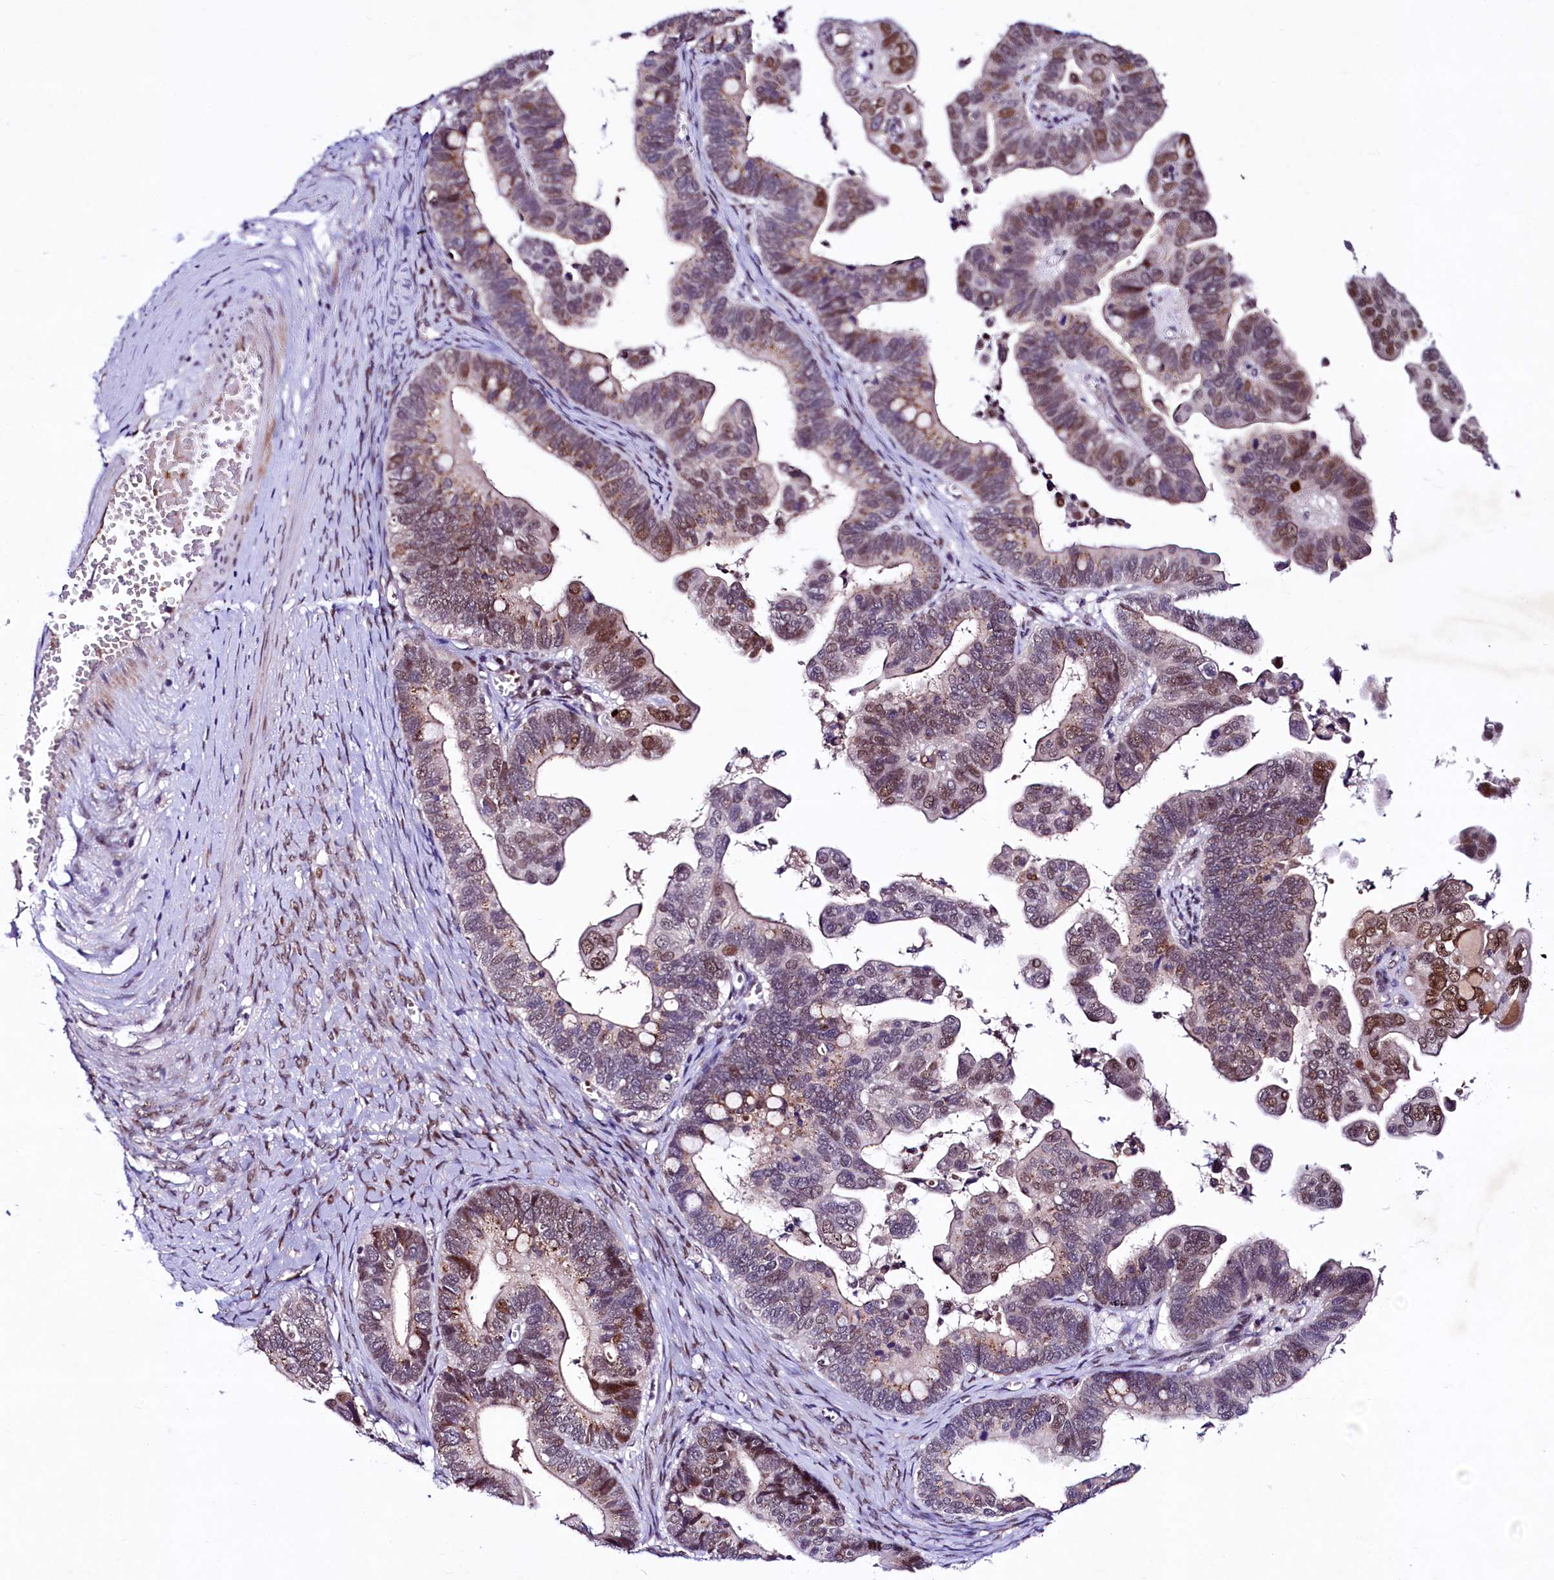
{"staining": {"intensity": "moderate", "quantity": "25%-75%", "location": "nuclear"}, "tissue": "ovarian cancer", "cell_type": "Tumor cells", "image_type": "cancer", "snomed": [{"axis": "morphology", "description": "Cystadenocarcinoma, serous, NOS"}, {"axis": "topography", "description": "Ovary"}], "caption": "Ovarian cancer stained for a protein (brown) demonstrates moderate nuclear positive expression in approximately 25%-75% of tumor cells.", "gene": "LEUTX", "patient": {"sex": "female", "age": 56}}